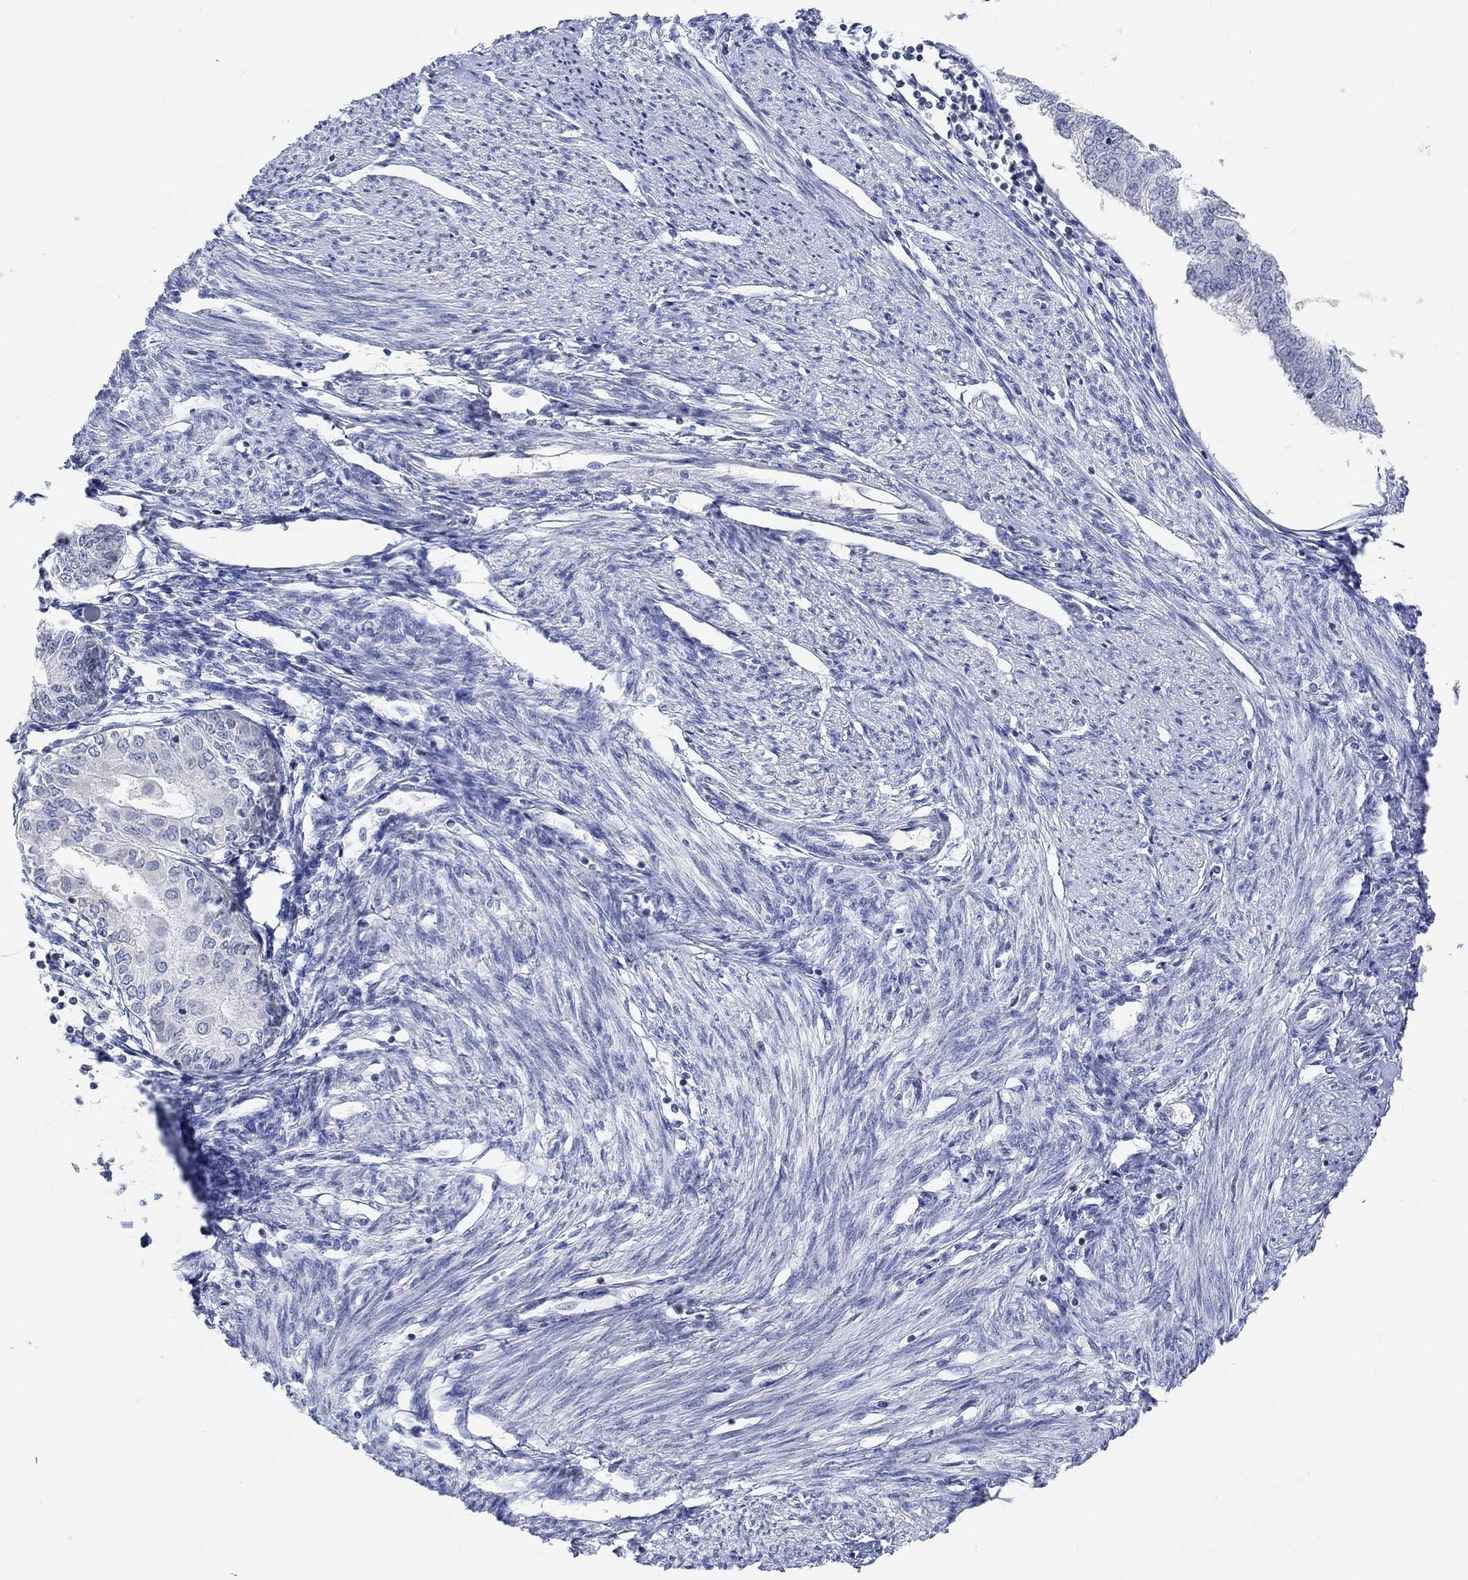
{"staining": {"intensity": "negative", "quantity": "none", "location": "none"}, "tissue": "endometrial cancer", "cell_type": "Tumor cells", "image_type": "cancer", "snomed": [{"axis": "morphology", "description": "Adenocarcinoma, NOS"}, {"axis": "topography", "description": "Endometrium"}], "caption": "This is an immunohistochemistry photomicrograph of endometrial cancer. There is no expression in tumor cells.", "gene": "ATP6V1E2", "patient": {"sex": "female", "age": 68}}